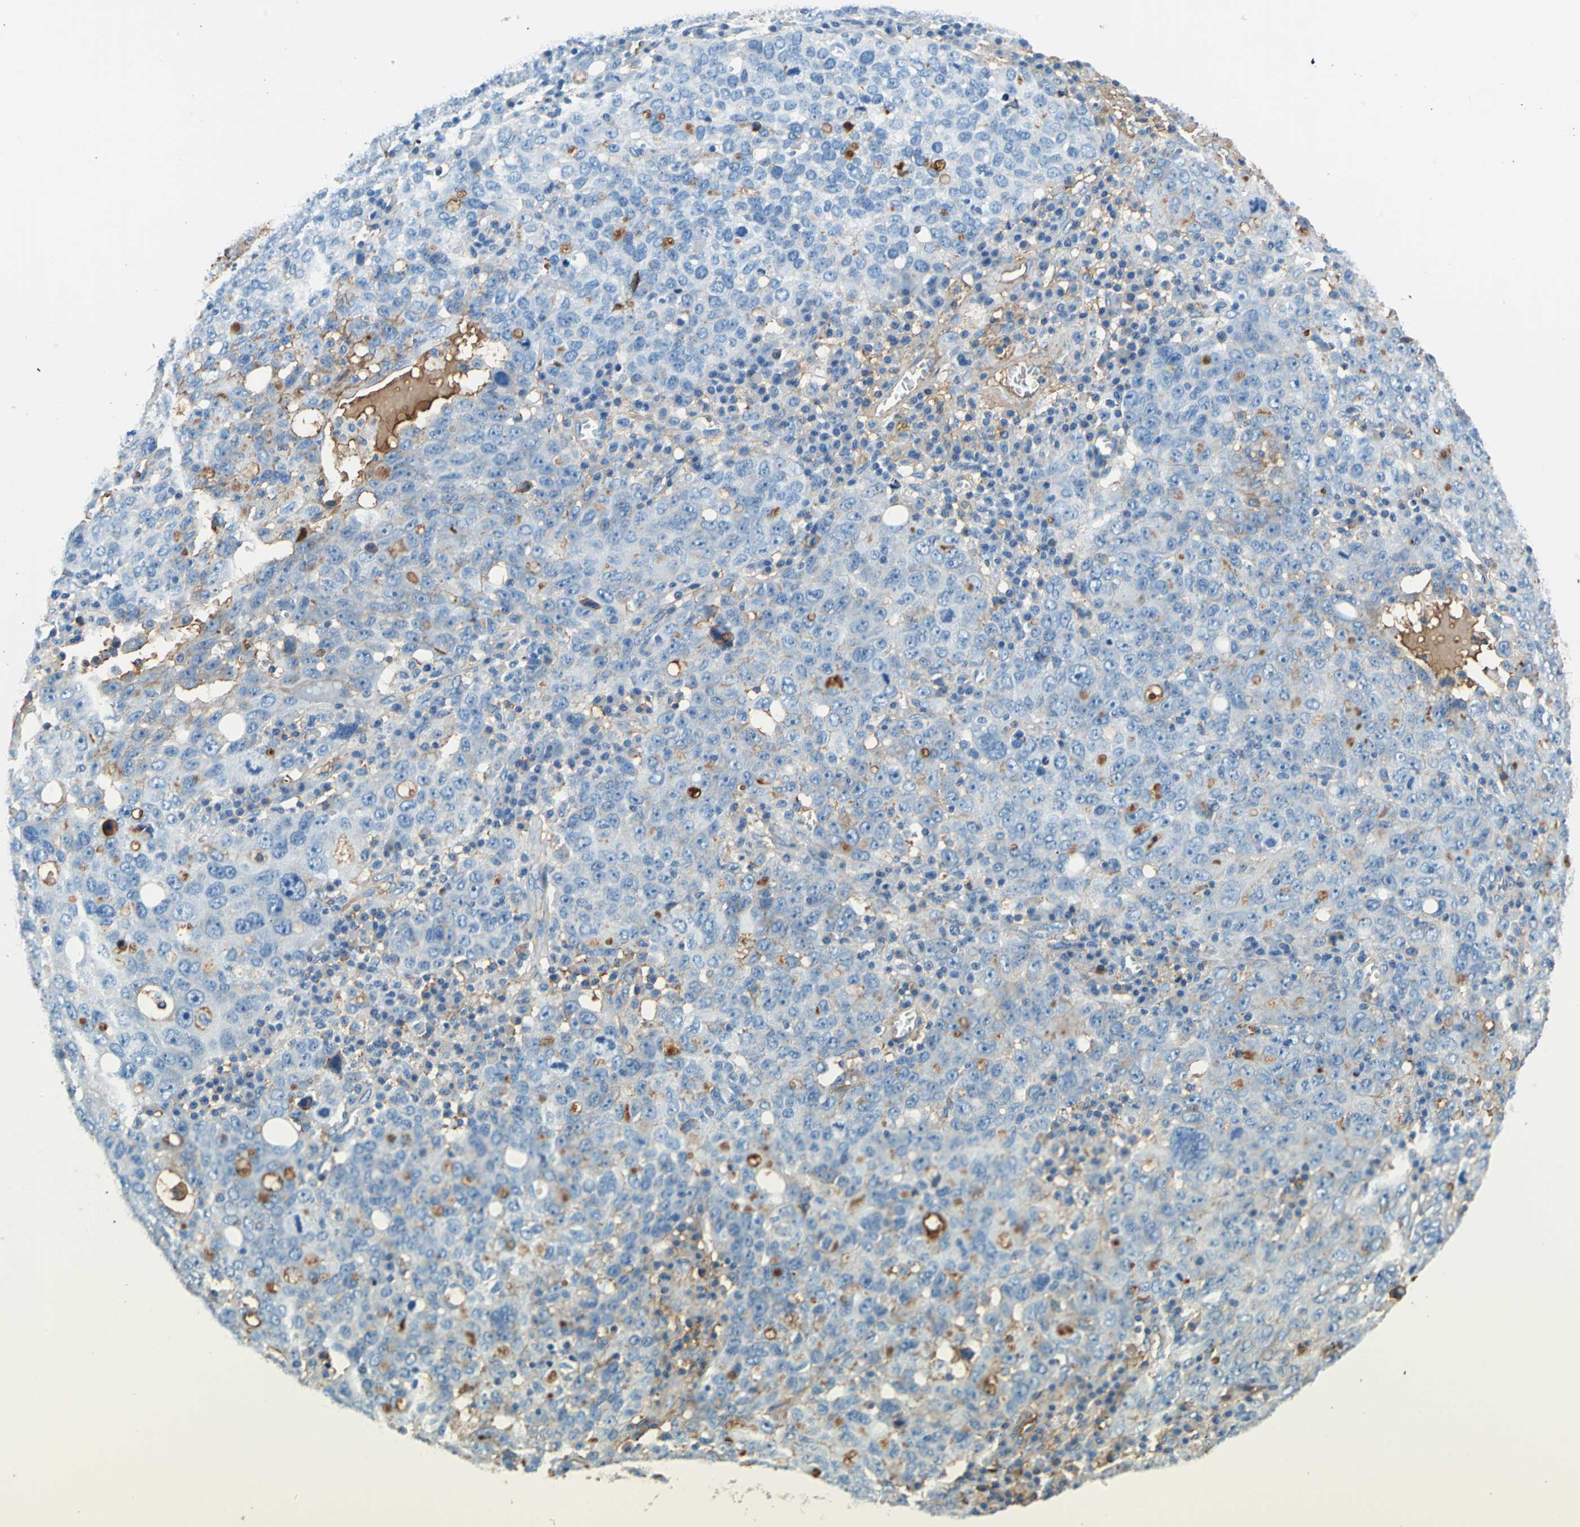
{"staining": {"intensity": "moderate", "quantity": "<25%", "location": "cytoplasmic/membranous"}, "tissue": "ovarian cancer", "cell_type": "Tumor cells", "image_type": "cancer", "snomed": [{"axis": "morphology", "description": "Carcinoma, endometroid"}, {"axis": "topography", "description": "Ovary"}], "caption": "Human endometroid carcinoma (ovarian) stained with a brown dye reveals moderate cytoplasmic/membranous positive staining in approximately <25% of tumor cells.", "gene": "ALB", "patient": {"sex": "female", "age": 62}}